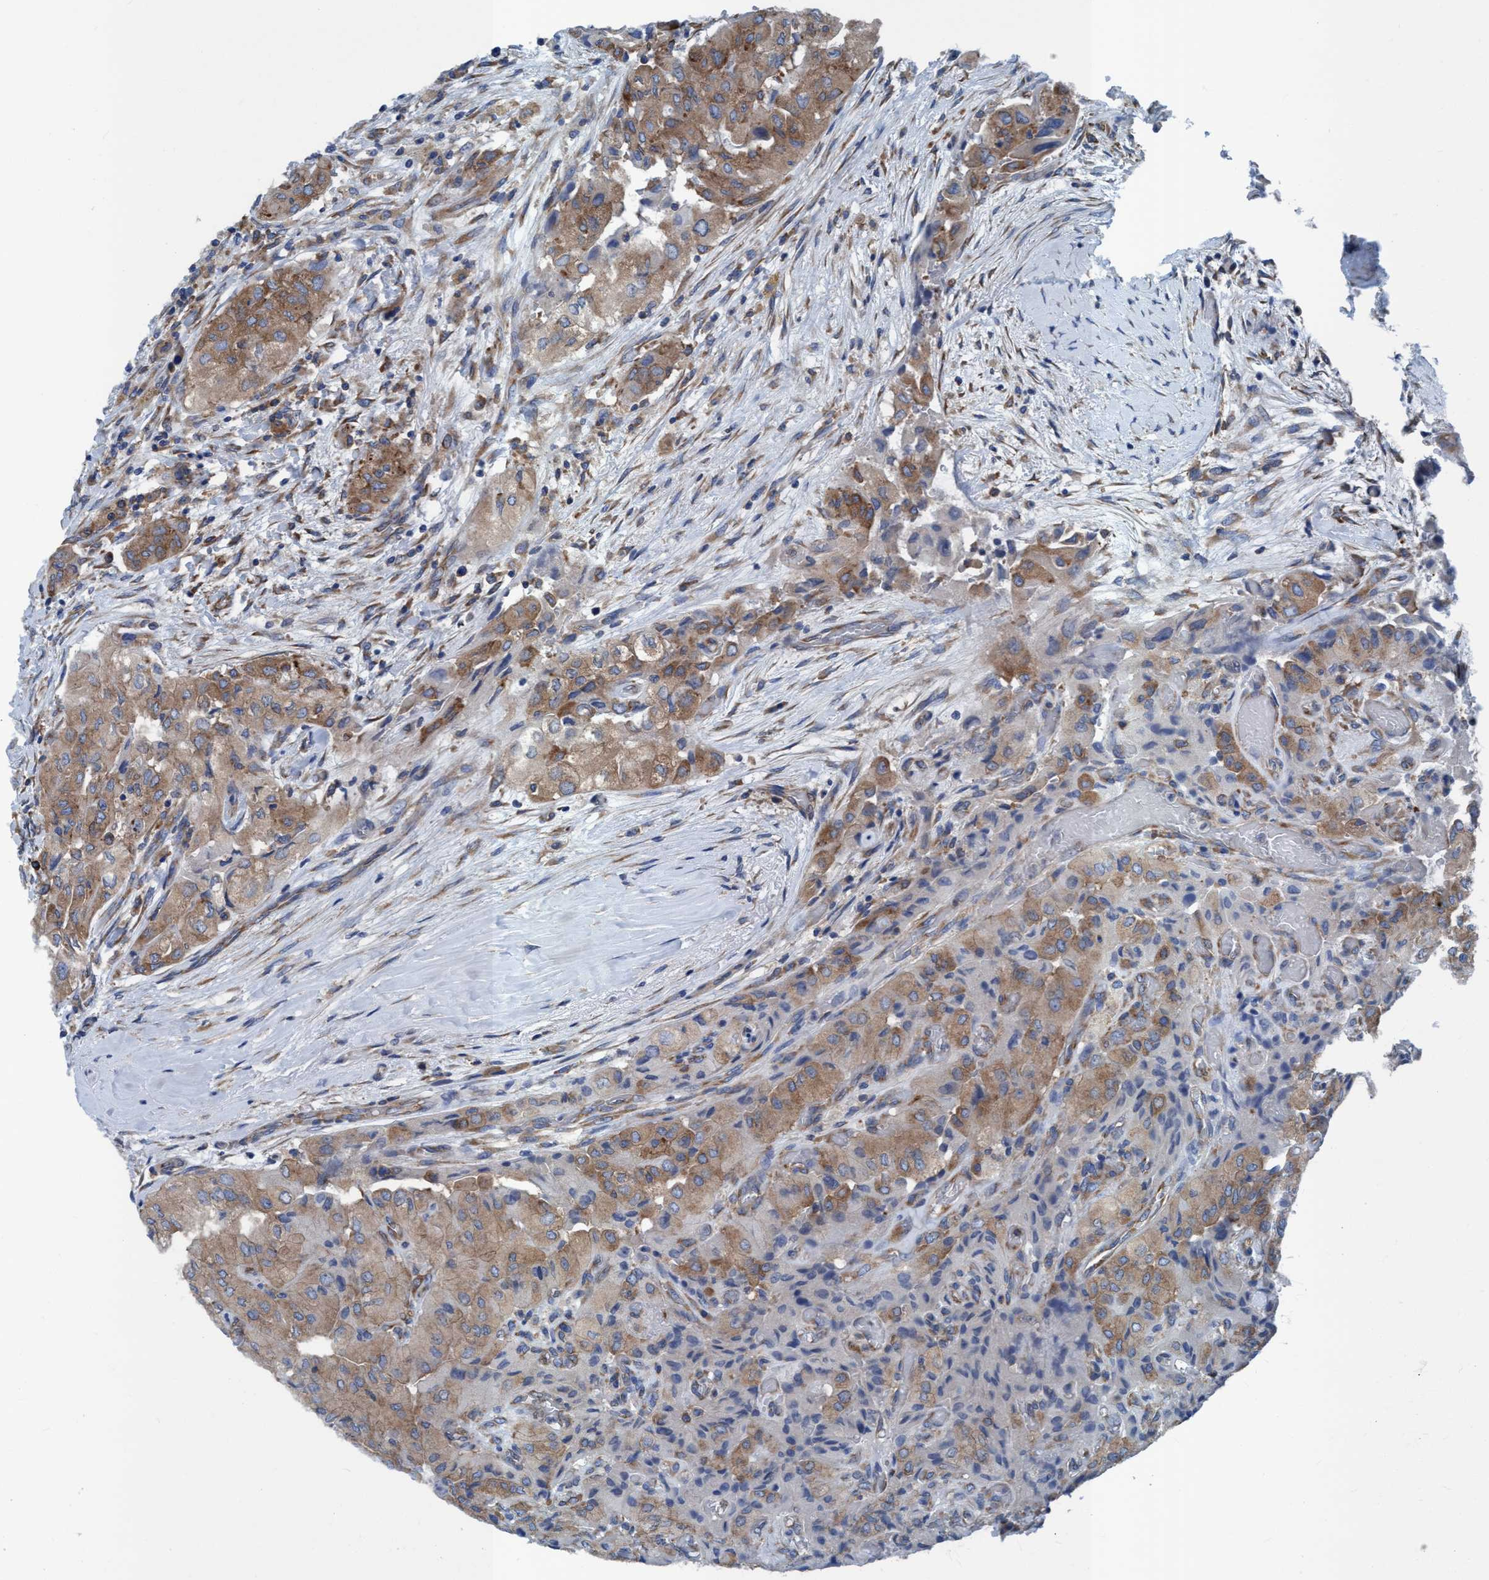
{"staining": {"intensity": "moderate", "quantity": ">75%", "location": "cytoplasmic/membranous"}, "tissue": "thyroid cancer", "cell_type": "Tumor cells", "image_type": "cancer", "snomed": [{"axis": "morphology", "description": "Papillary adenocarcinoma, NOS"}, {"axis": "topography", "description": "Thyroid gland"}], "caption": "Tumor cells exhibit medium levels of moderate cytoplasmic/membranous positivity in about >75% of cells in thyroid cancer.", "gene": "NMT1", "patient": {"sex": "female", "age": 59}}